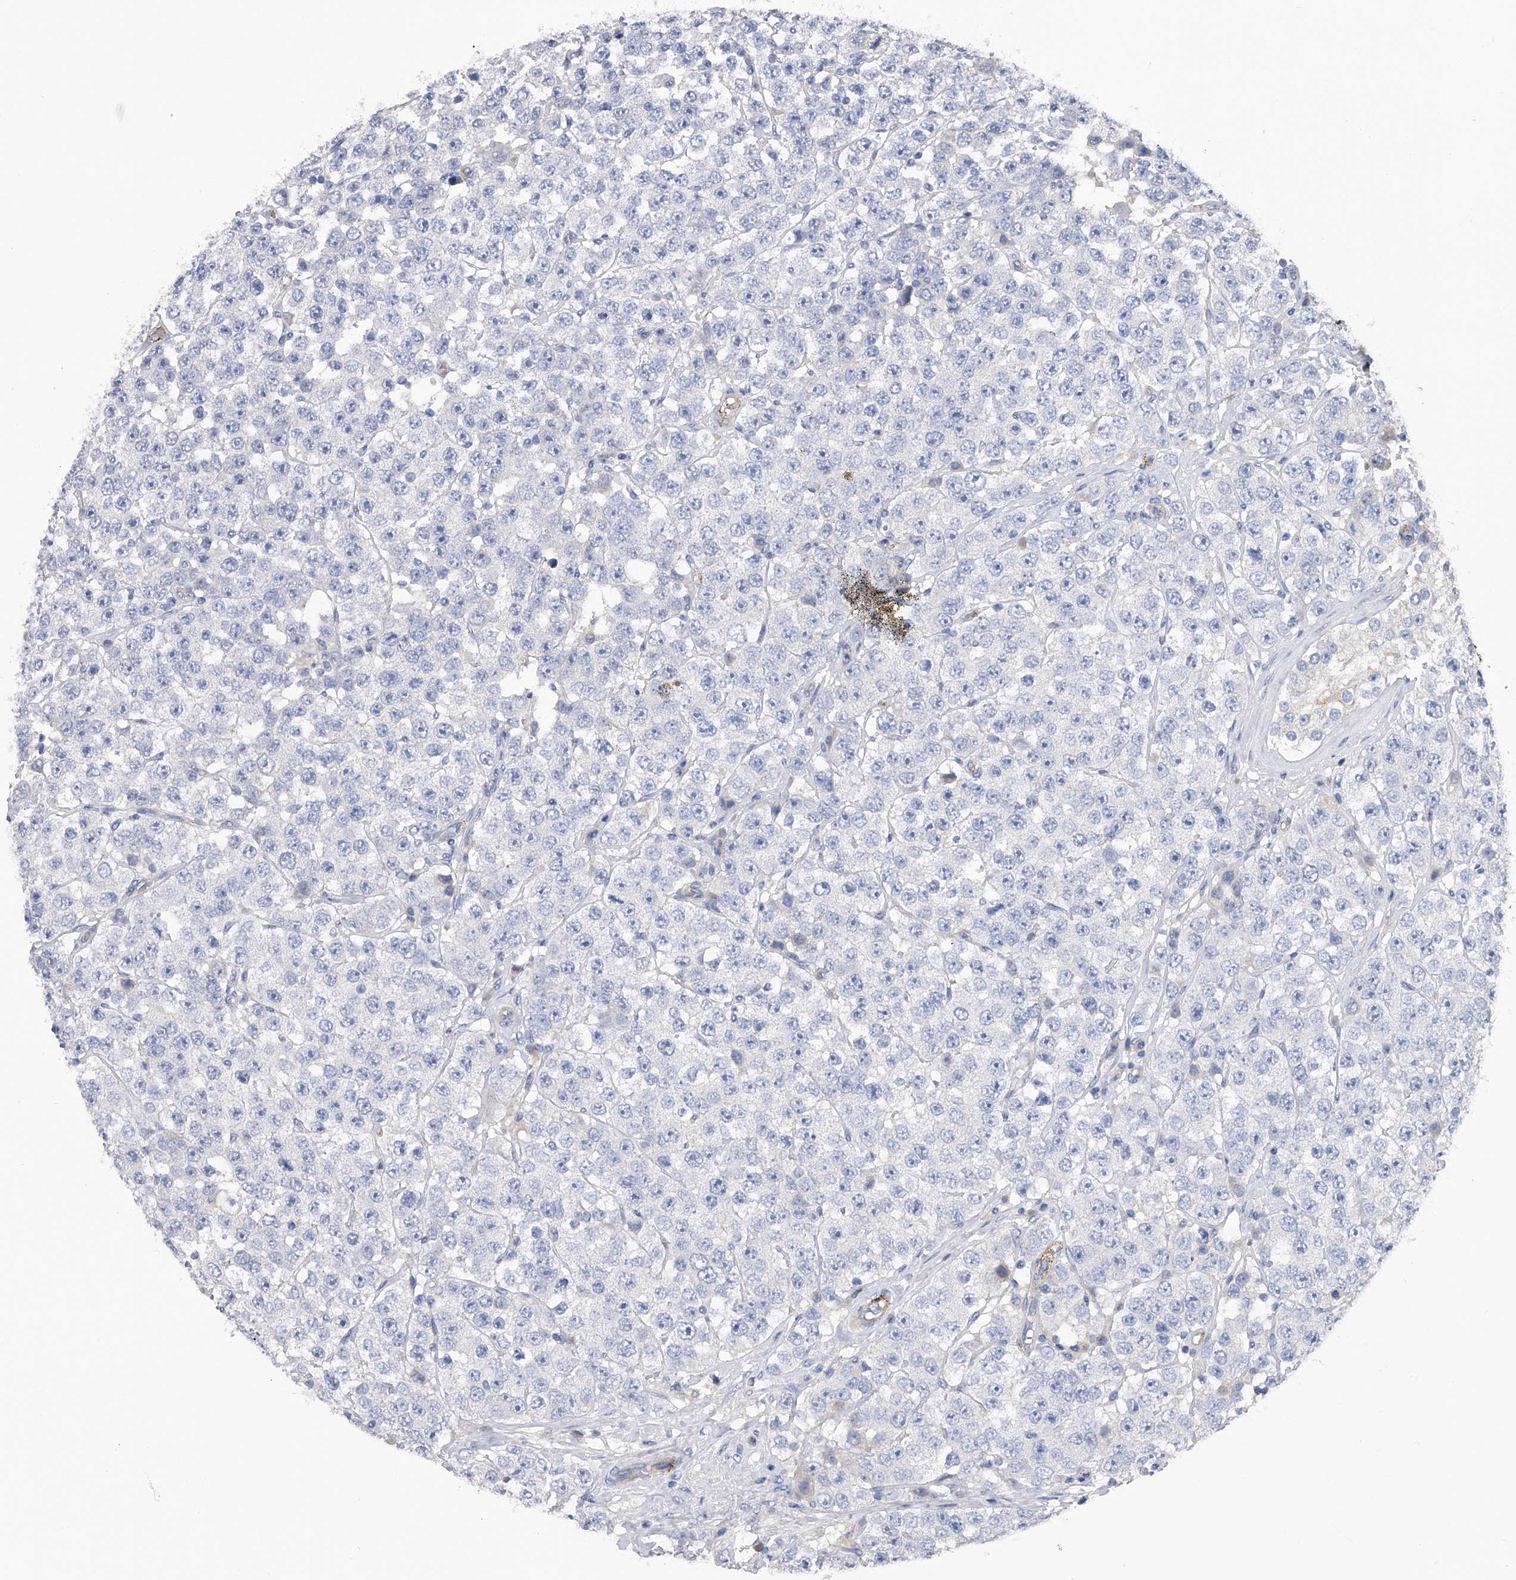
{"staining": {"intensity": "negative", "quantity": "none", "location": "none"}, "tissue": "testis cancer", "cell_type": "Tumor cells", "image_type": "cancer", "snomed": [{"axis": "morphology", "description": "Seminoma, NOS"}, {"axis": "topography", "description": "Testis"}], "caption": "This is an immunohistochemistry photomicrograph of human testis seminoma. There is no expression in tumor cells.", "gene": "RWDD2A", "patient": {"sex": "male", "age": 28}}